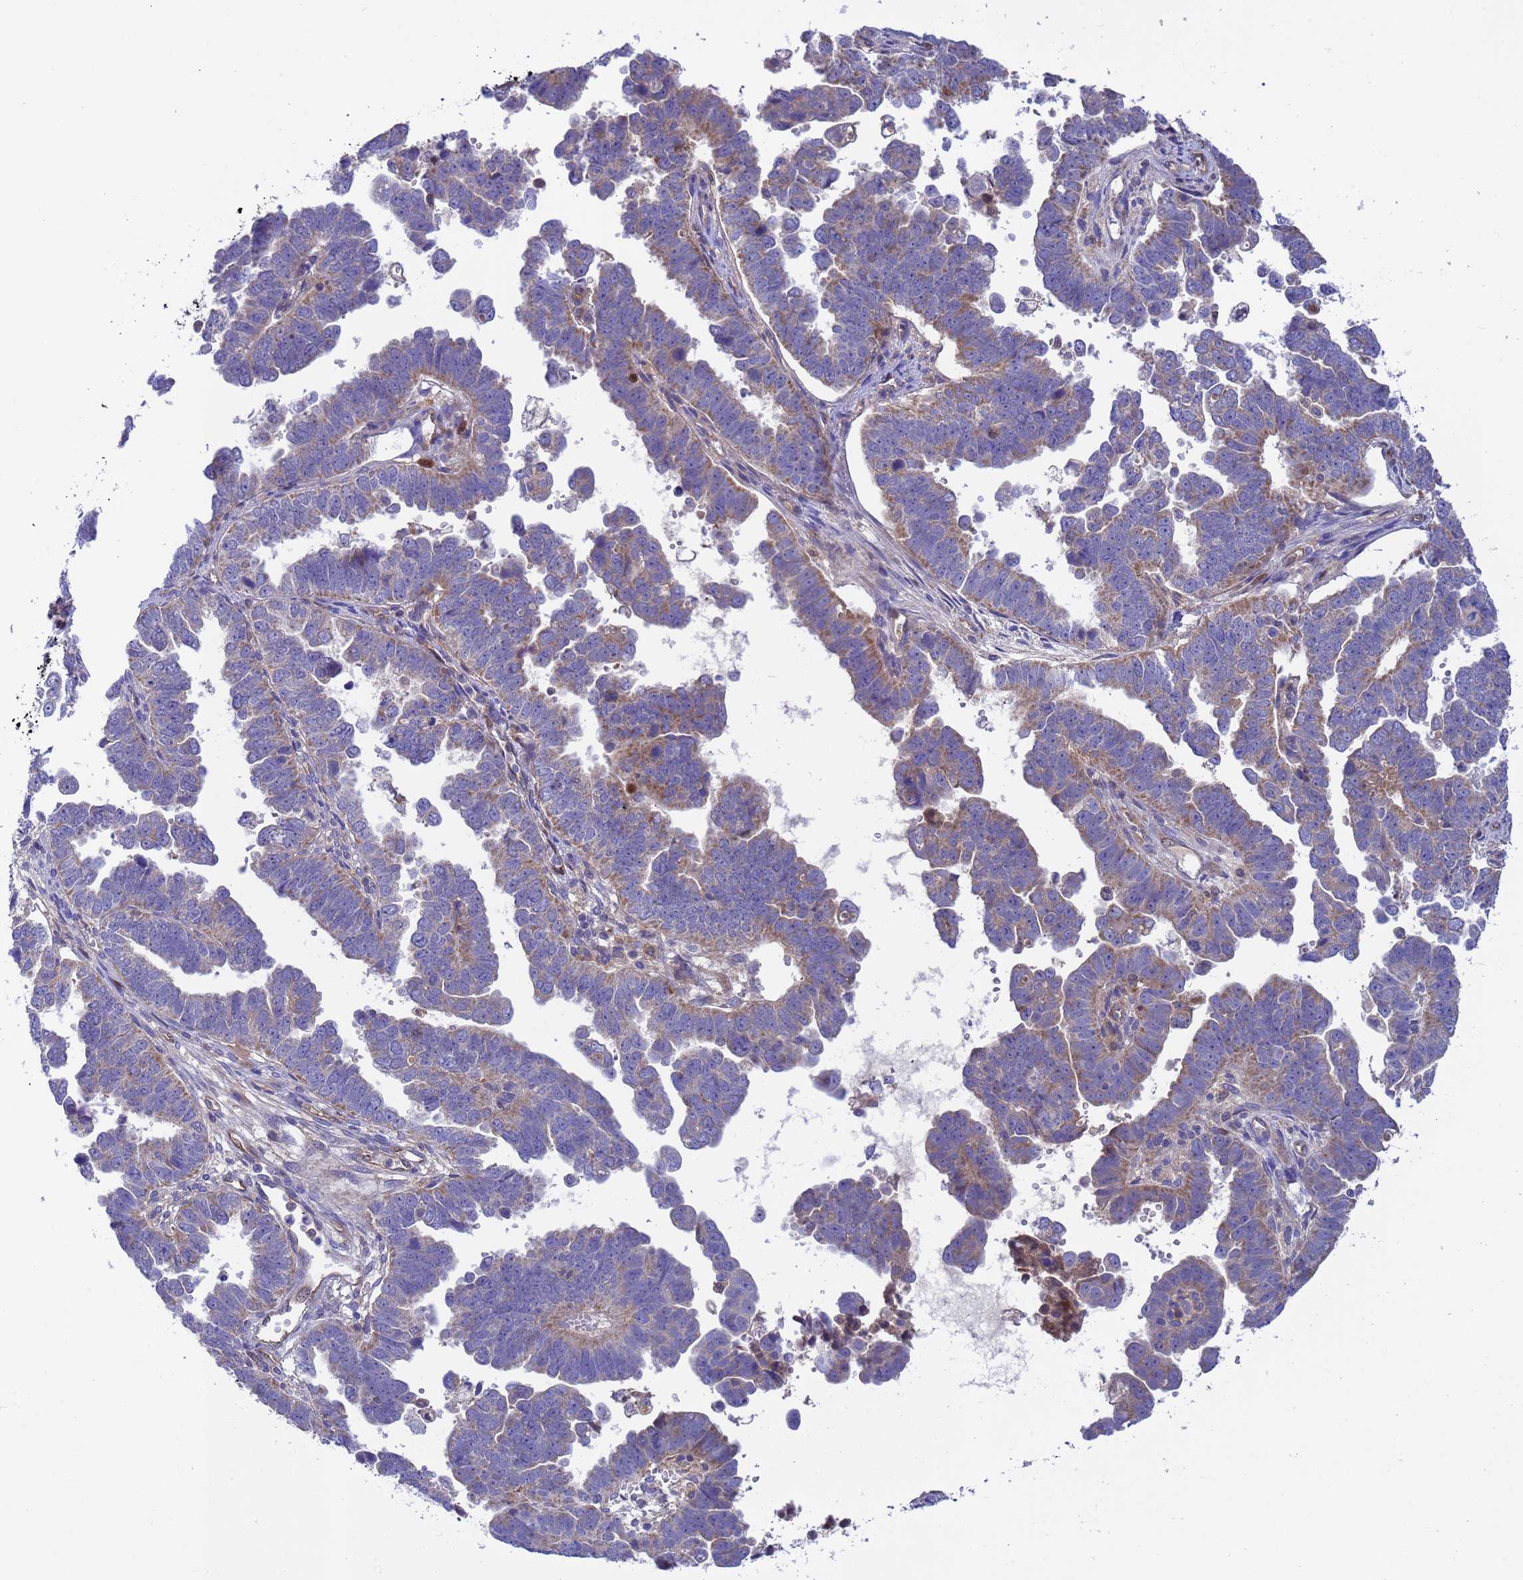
{"staining": {"intensity": "weak", "quantity": "25%-75%", "location": "cytoplasmic/membranous"}, "tissue": "endometrial cancer", "cell_type": "Tumor cells", "image_type": "cancer", "snomed": [{"axis": "morphology", "description": "Adenocarcinoma, NOS"}, {"axis": "topography", "description": "Endometrium"}], "caption": "A brown stain labels weak cytoplasmic/membranous positivity of a protein in human endometrial cancer (adenocarcinoma) tumor cells.", "gene": "FOXRED1", "patient": {"sex": "female", "age": 75}}